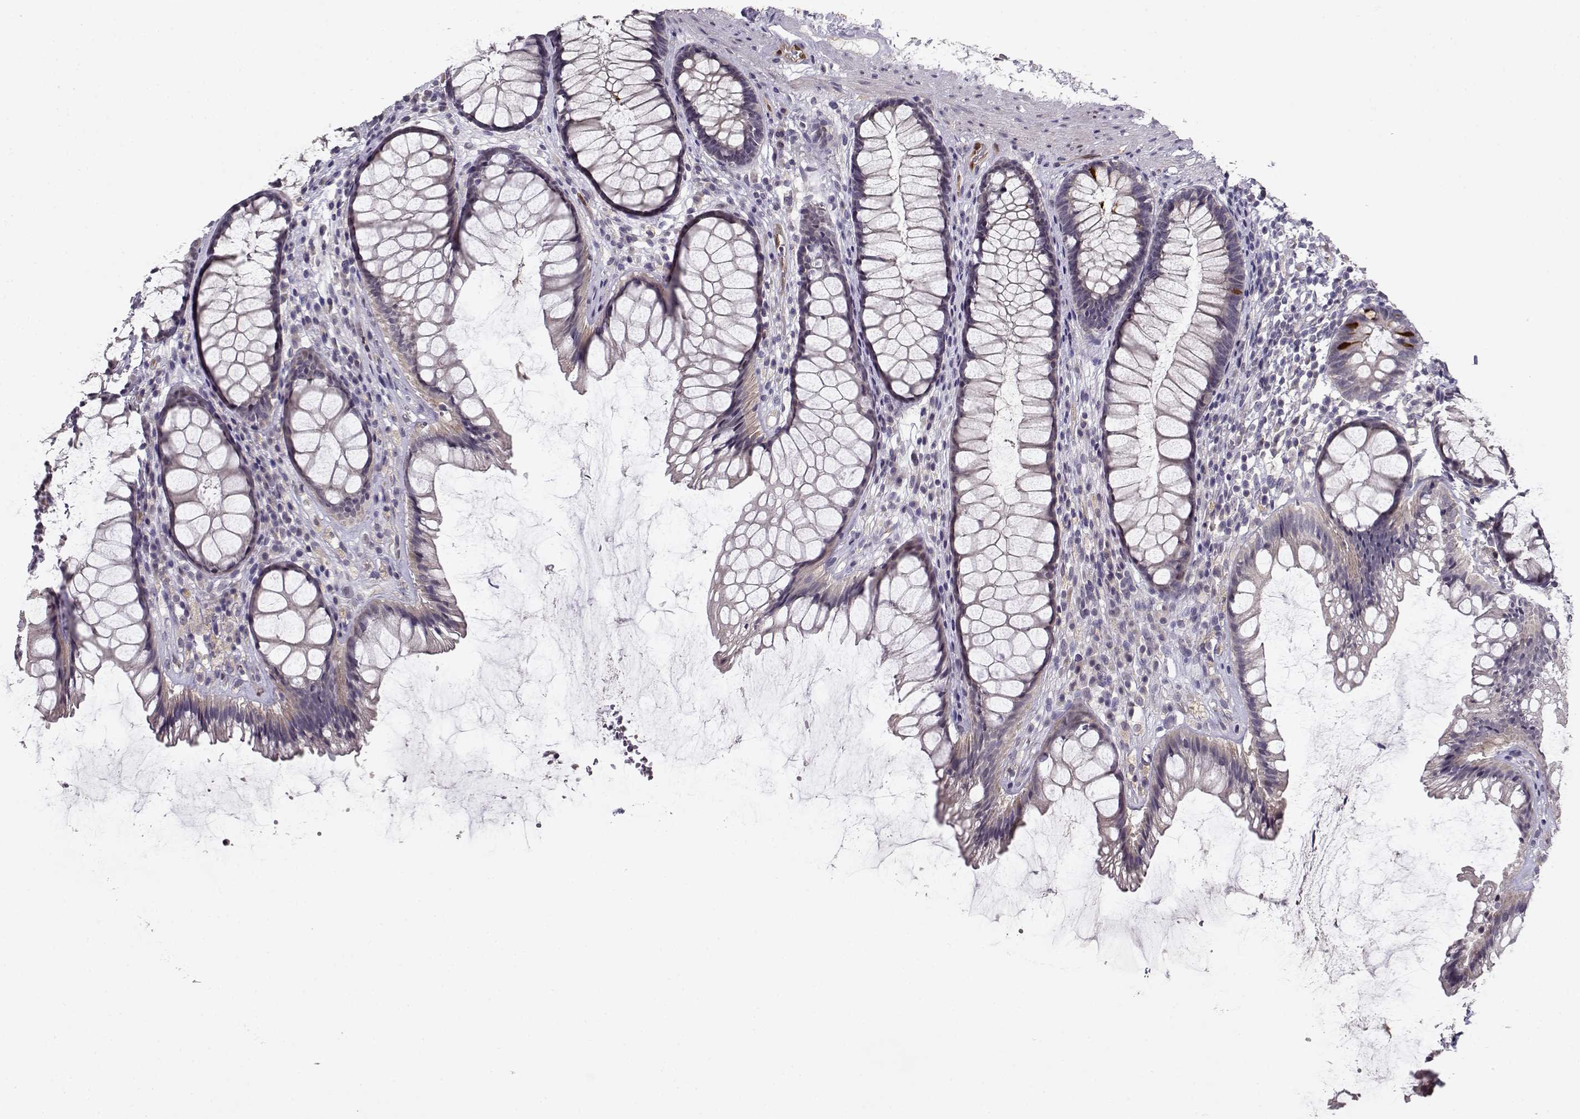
{"staining": {"intensity": "strong", "quantity": "<25%", "location": "cytoplasmic/membranous"}, "tissue": "rectum", "cell_type": "Glandular cells", "image_type": "normal", "snomed": [{"axis": "morphology", "description": "Normal tissue, NOS"}, {"axis": "topography", "description": "Rectum"}], "caption": "Immunohistochemistry (IHC) of benign human rectum reveals medium levels of strong cytoplasmic/membranous positivity in about <25% of glandular cells. (Stains: DAB in brown, nuclei in blue, Microscopy: brightfield microscopy at high magnification).", "gene": "BMX", "patient": {"sex": "male", "age": 72}}